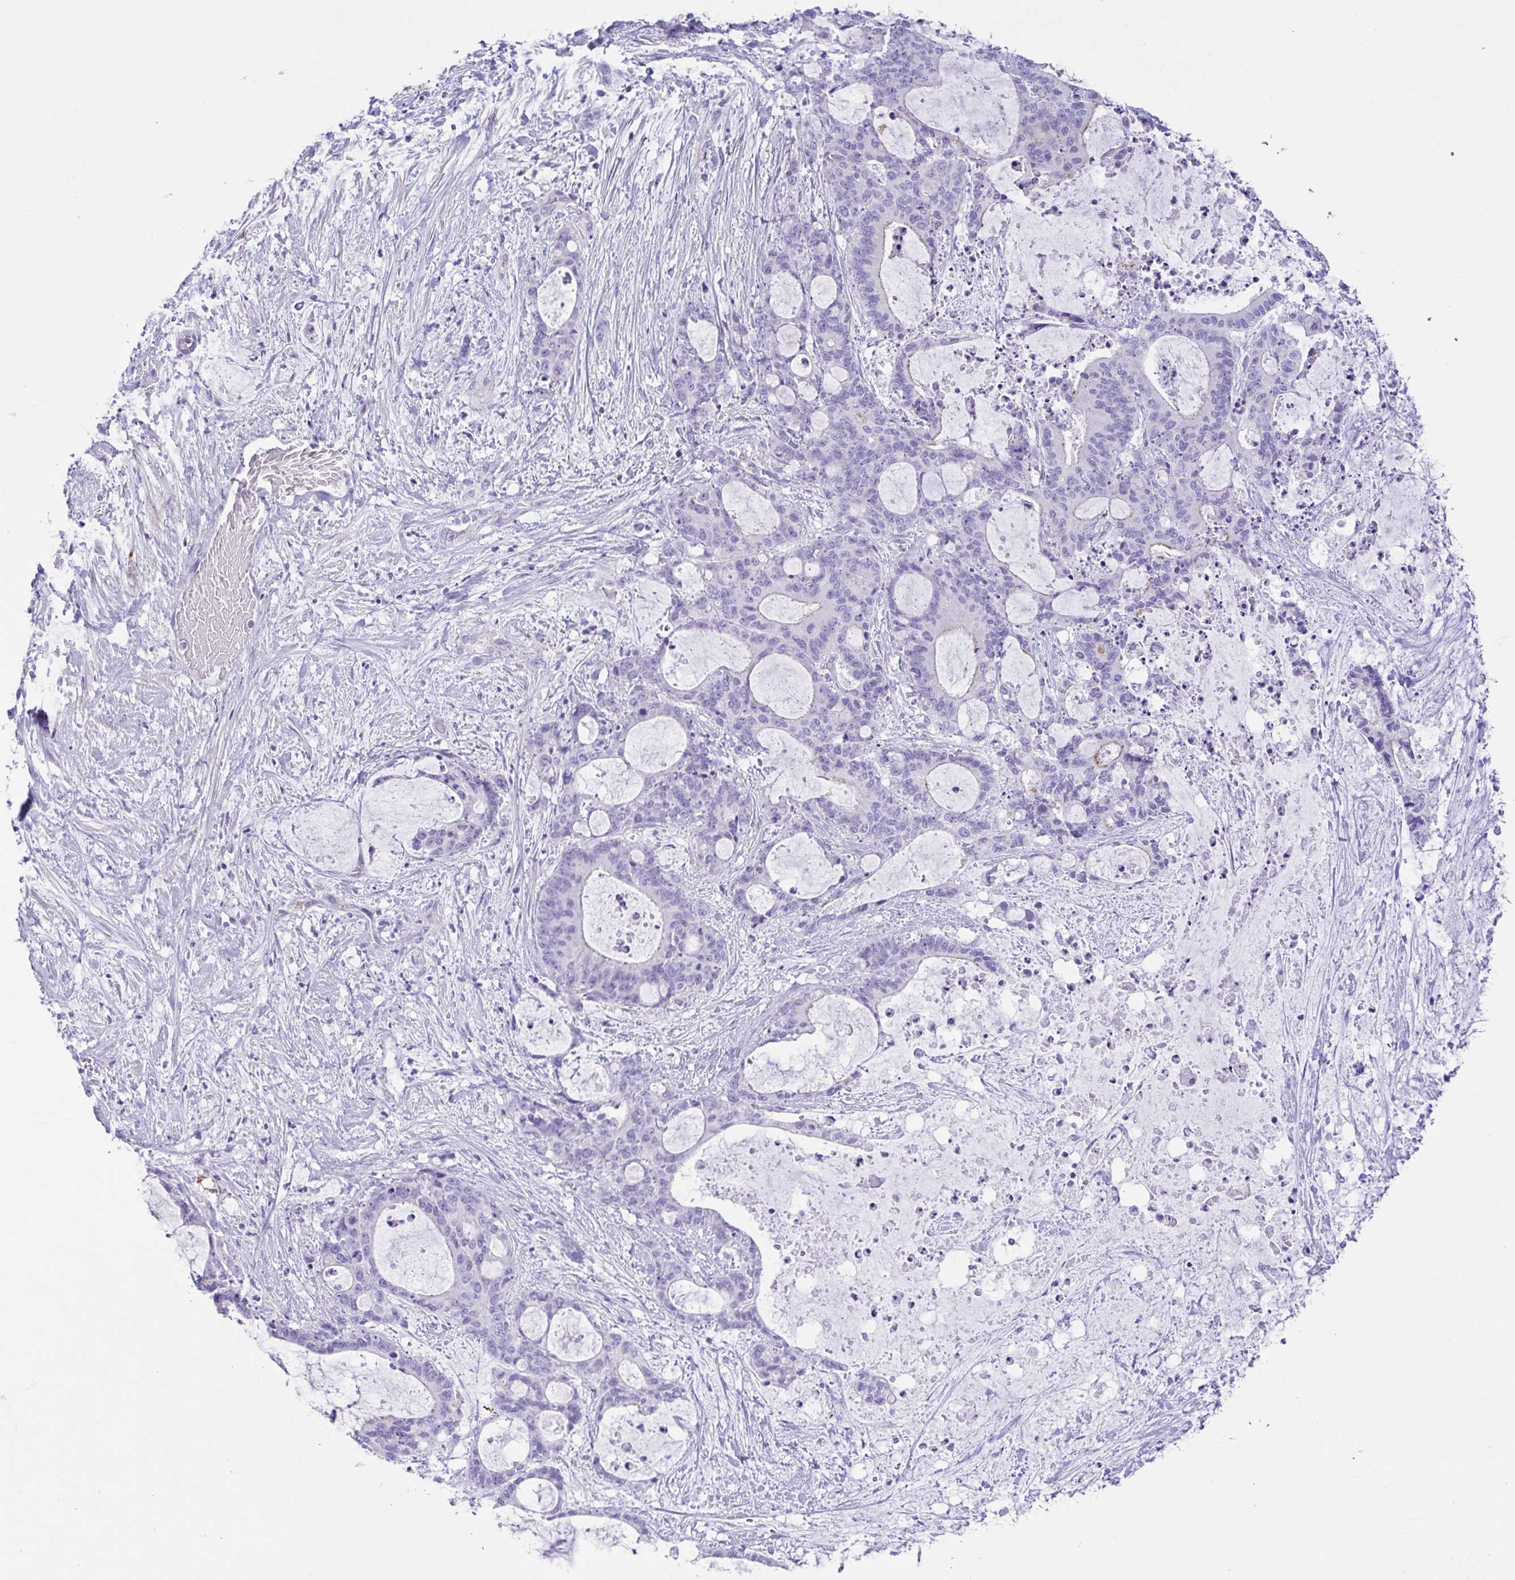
{"staining": {"intensity": "negative", "quantity": "none", "location": "none"}, "tissue": "liver cancer", "cell_type": "Tumor cells", "image_type": "cancer", "snomed": [{"axis": "morphology", "description": "Normal tissue, NOS"}, {"axis": "morphology", "description": "Cholangiocarcinoma"}, {"axis": "topography", "description": "Liver"}, {"axis": "topography", "description": "Peripheral nerve tissue"}], "caption": "Image shows no protein staining in tumor cells of liver cancer (cholangiocarcinoma) tissue.", "gene": "GPR182", "patient": {"sex": "female", "age": 73}}